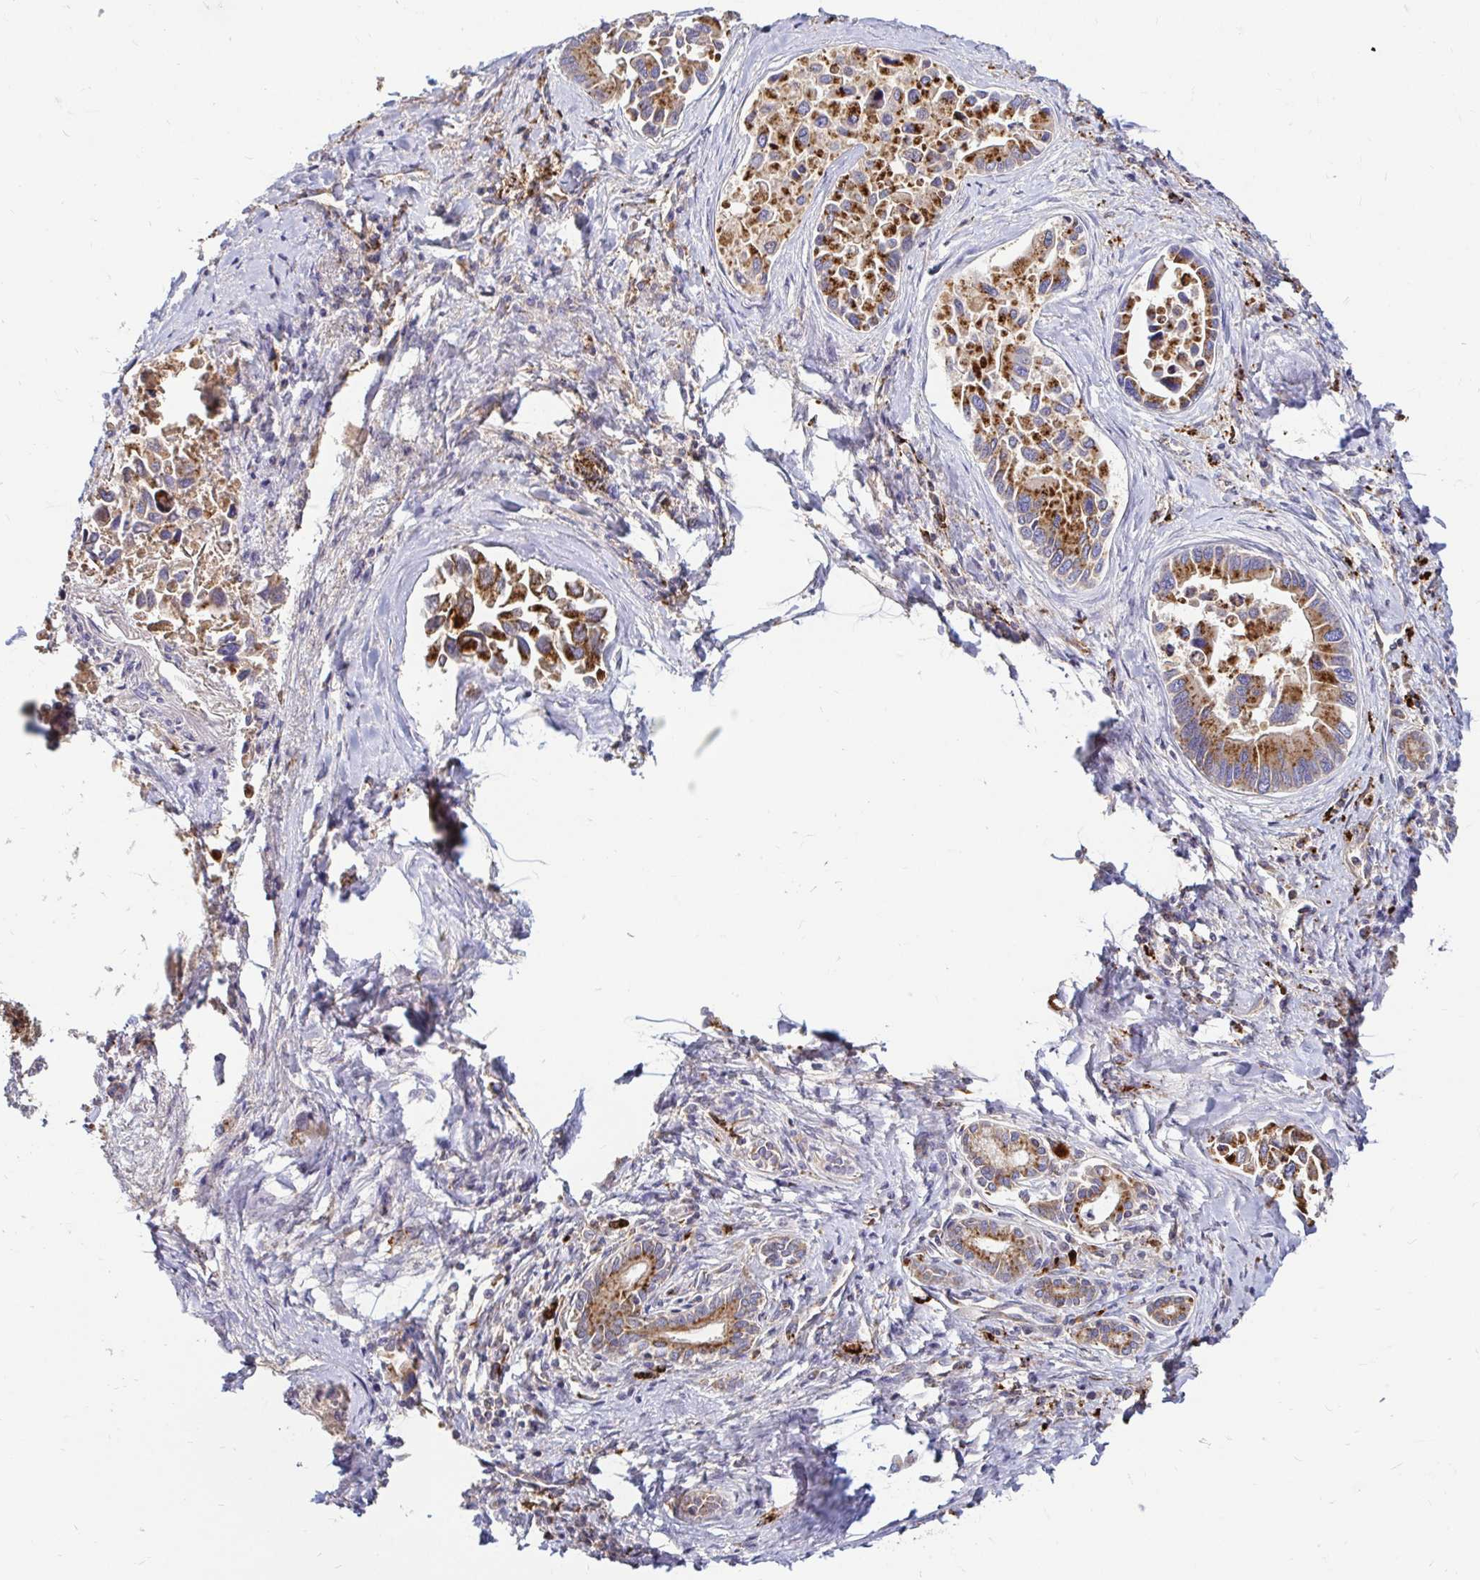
{"staining": {"intensity": "strong", "quantity": ">75%", "location": "cytoplasmic/membranous"}, "tissue": "liver cancer", "cell_type": "Tumor cells", "image_type": "cancer", "snomed": [{"axis": "morphology", "description": "Cholangiocarcinoma"}, {"axis": "topography", "description": "Liver"}], "caption": "Liver cancer tissue exhibits strong cytoplasmic/membranous staining in about >75% of tumor cells", "gene": "FUCA1", "patient": {"sex": "male", "age": 66}}